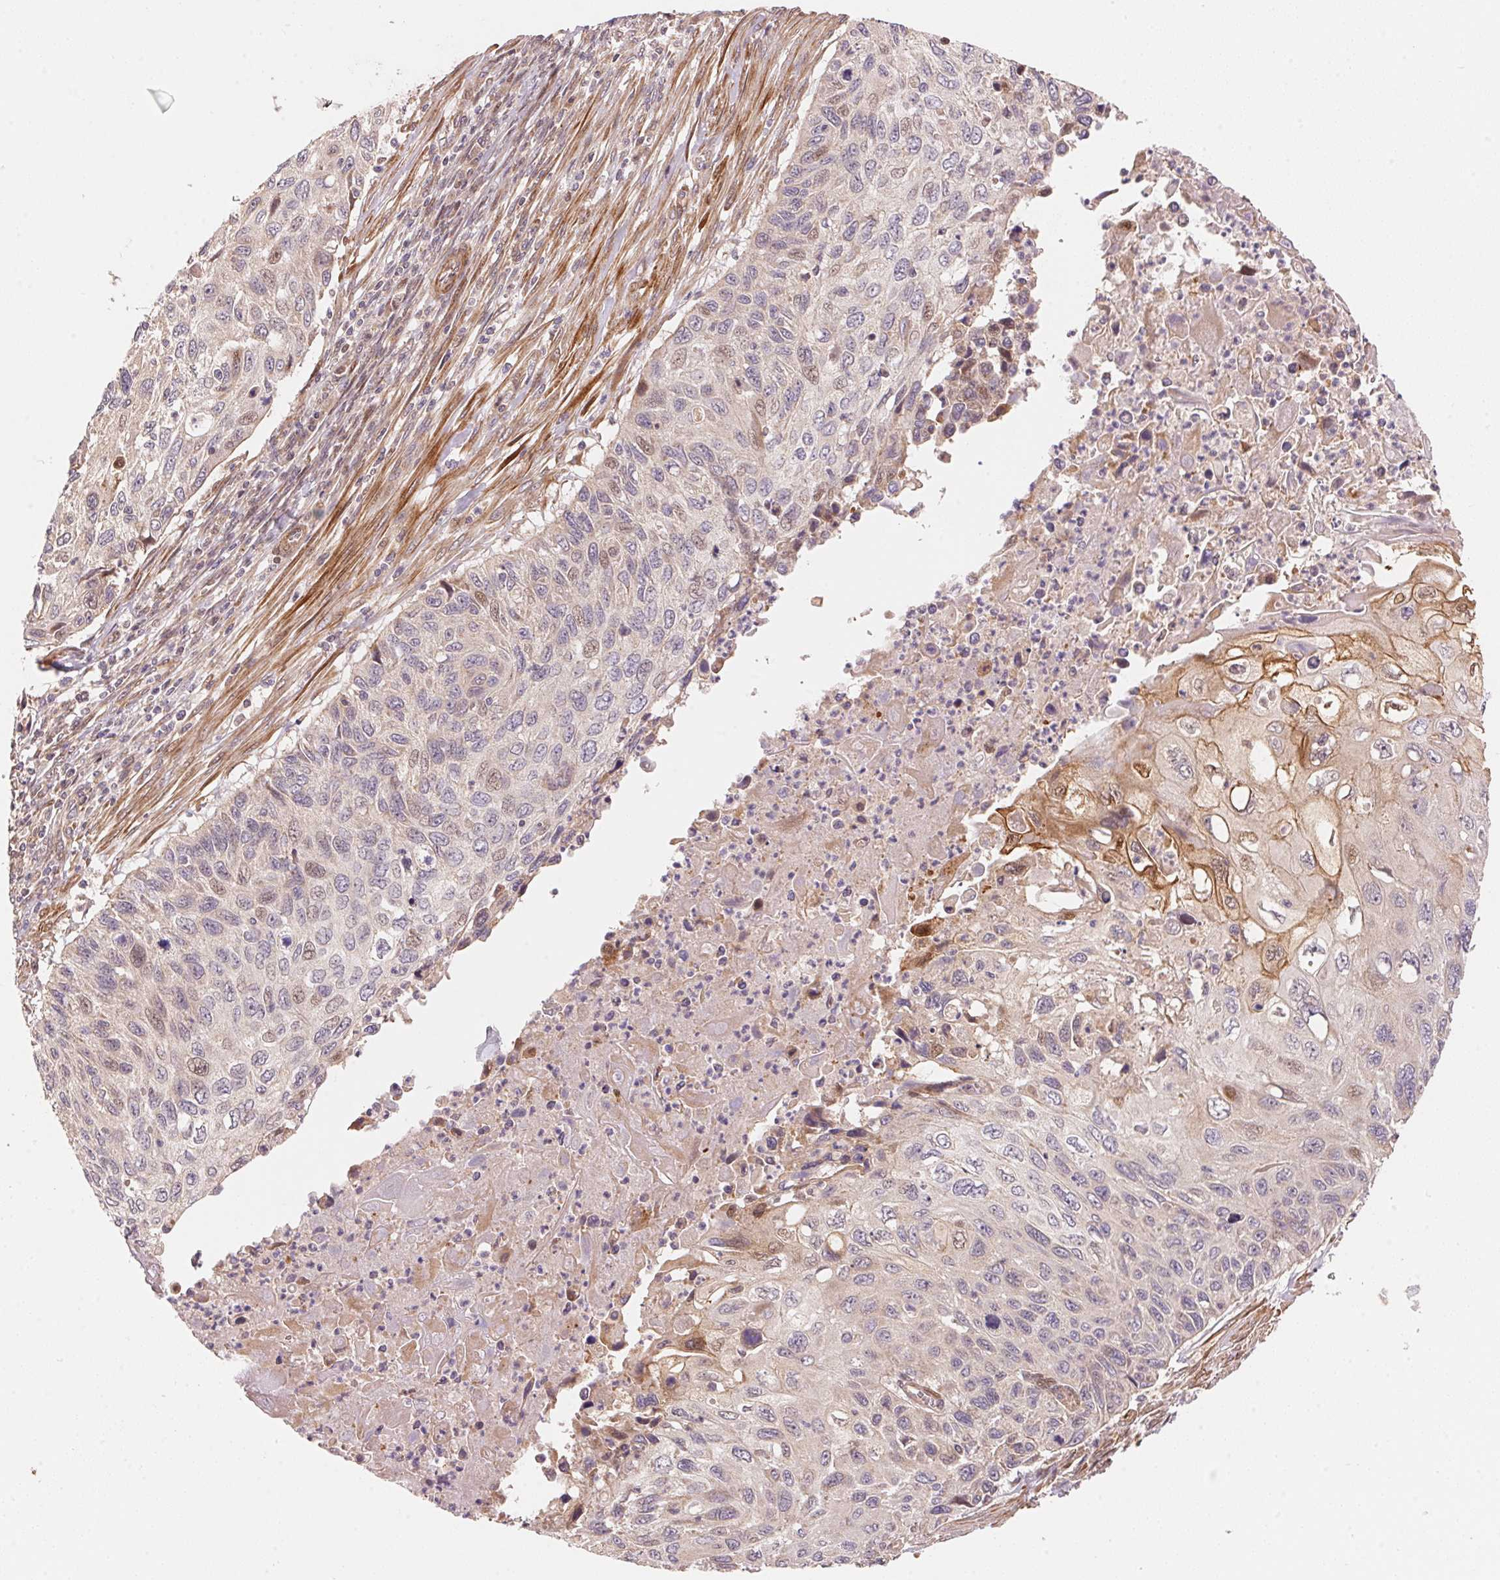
{"staining": {"intensity": "moderate", "quantity": "<25%", "location": "cytoplasmic/membranous"}, "tissue": "cervical cancer", "cell_type": "Tumor cells", "image_type": "cancer", "snomed": [{"axis": "morphology", "description": "Squamous cell carcinoma, NOS"}, {"axis": "topography", "description": "Cervix"}], "caption": "Human cervical cancer stained with a brown dye displays moderate cytoplasmic/membranous positive positivity in about <25% of tumor cells.", "gene": "TNIP2", "patient": {"sex": "female", "age": 70}}